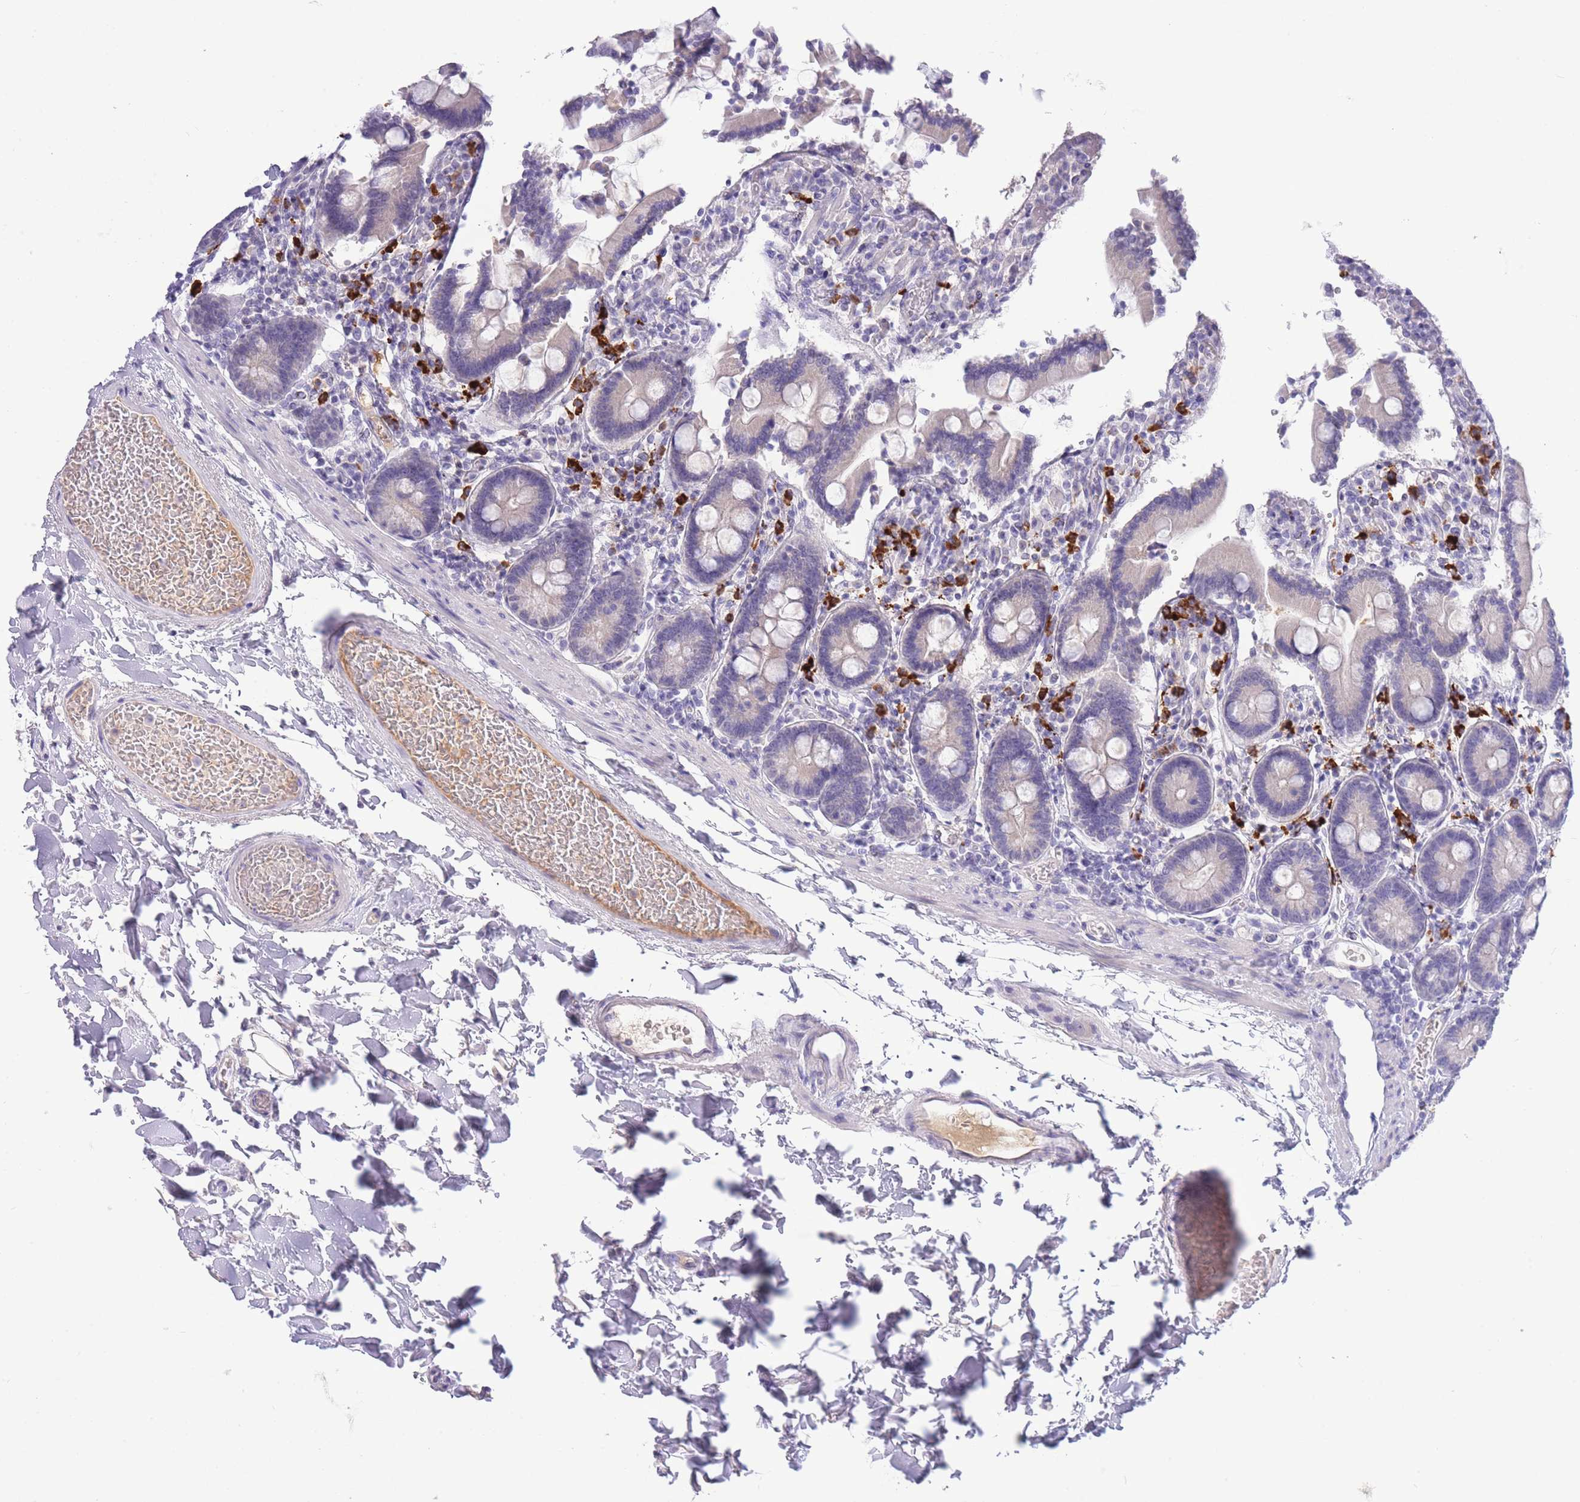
{"staining": {"intensity": "negative", "quantity": "none", "location": "none"}, "tissue": "duodenum", "cell_type": "Glandular cells", "image_type": "normal", "snomed": [{"axis": "morphology", "description": "Normal tissue, NOS"}, {"axis": "topography", "description": "Duodenum"}], "caption": "This is an immunohistochemistry (IHC) micrograph of normal human duodenum. There is no expression in glandular cells.", "gene": "ASAP3", "patient": {"sex": "male", "age": 55}}